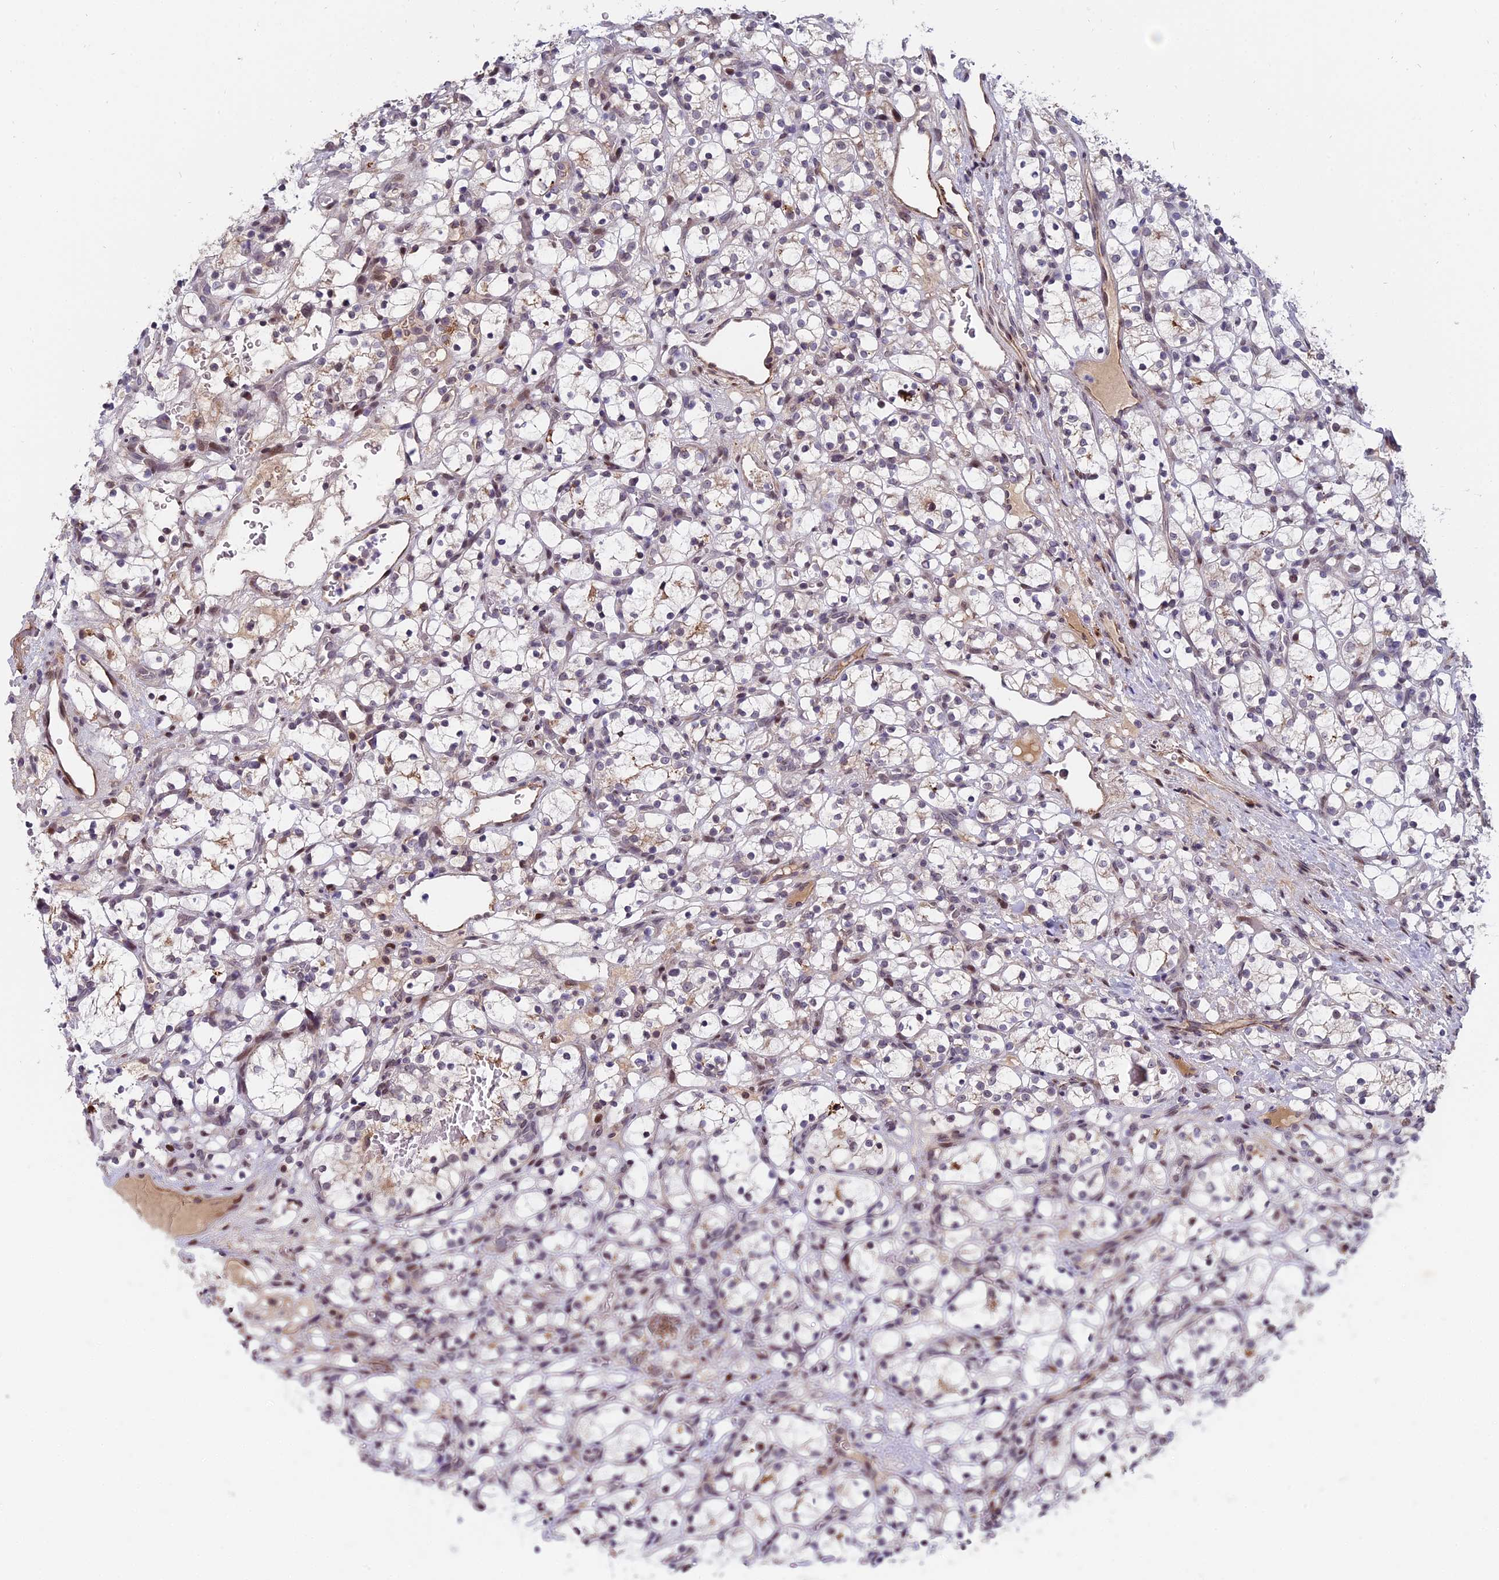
{"staining": {"intensity": "negative", "quantity": "none", "location": "none"}, "tissue": "renal cancer", "cell_type": "Tumor cells", "image_type": "cancer", "snomed": [{"axis": "morphology", "description": "Adenocarcinoma, NOS"}, {"axis": "topography", "description": "Kidney"}], "caption": "Immunohistochemistry (IHC) image of renal adenocarcinoma stained for a protein (brown), which shows no expression in tumor cells.", "gene": "PYGO1", "patient": {"sex": "female", "age": 69}}